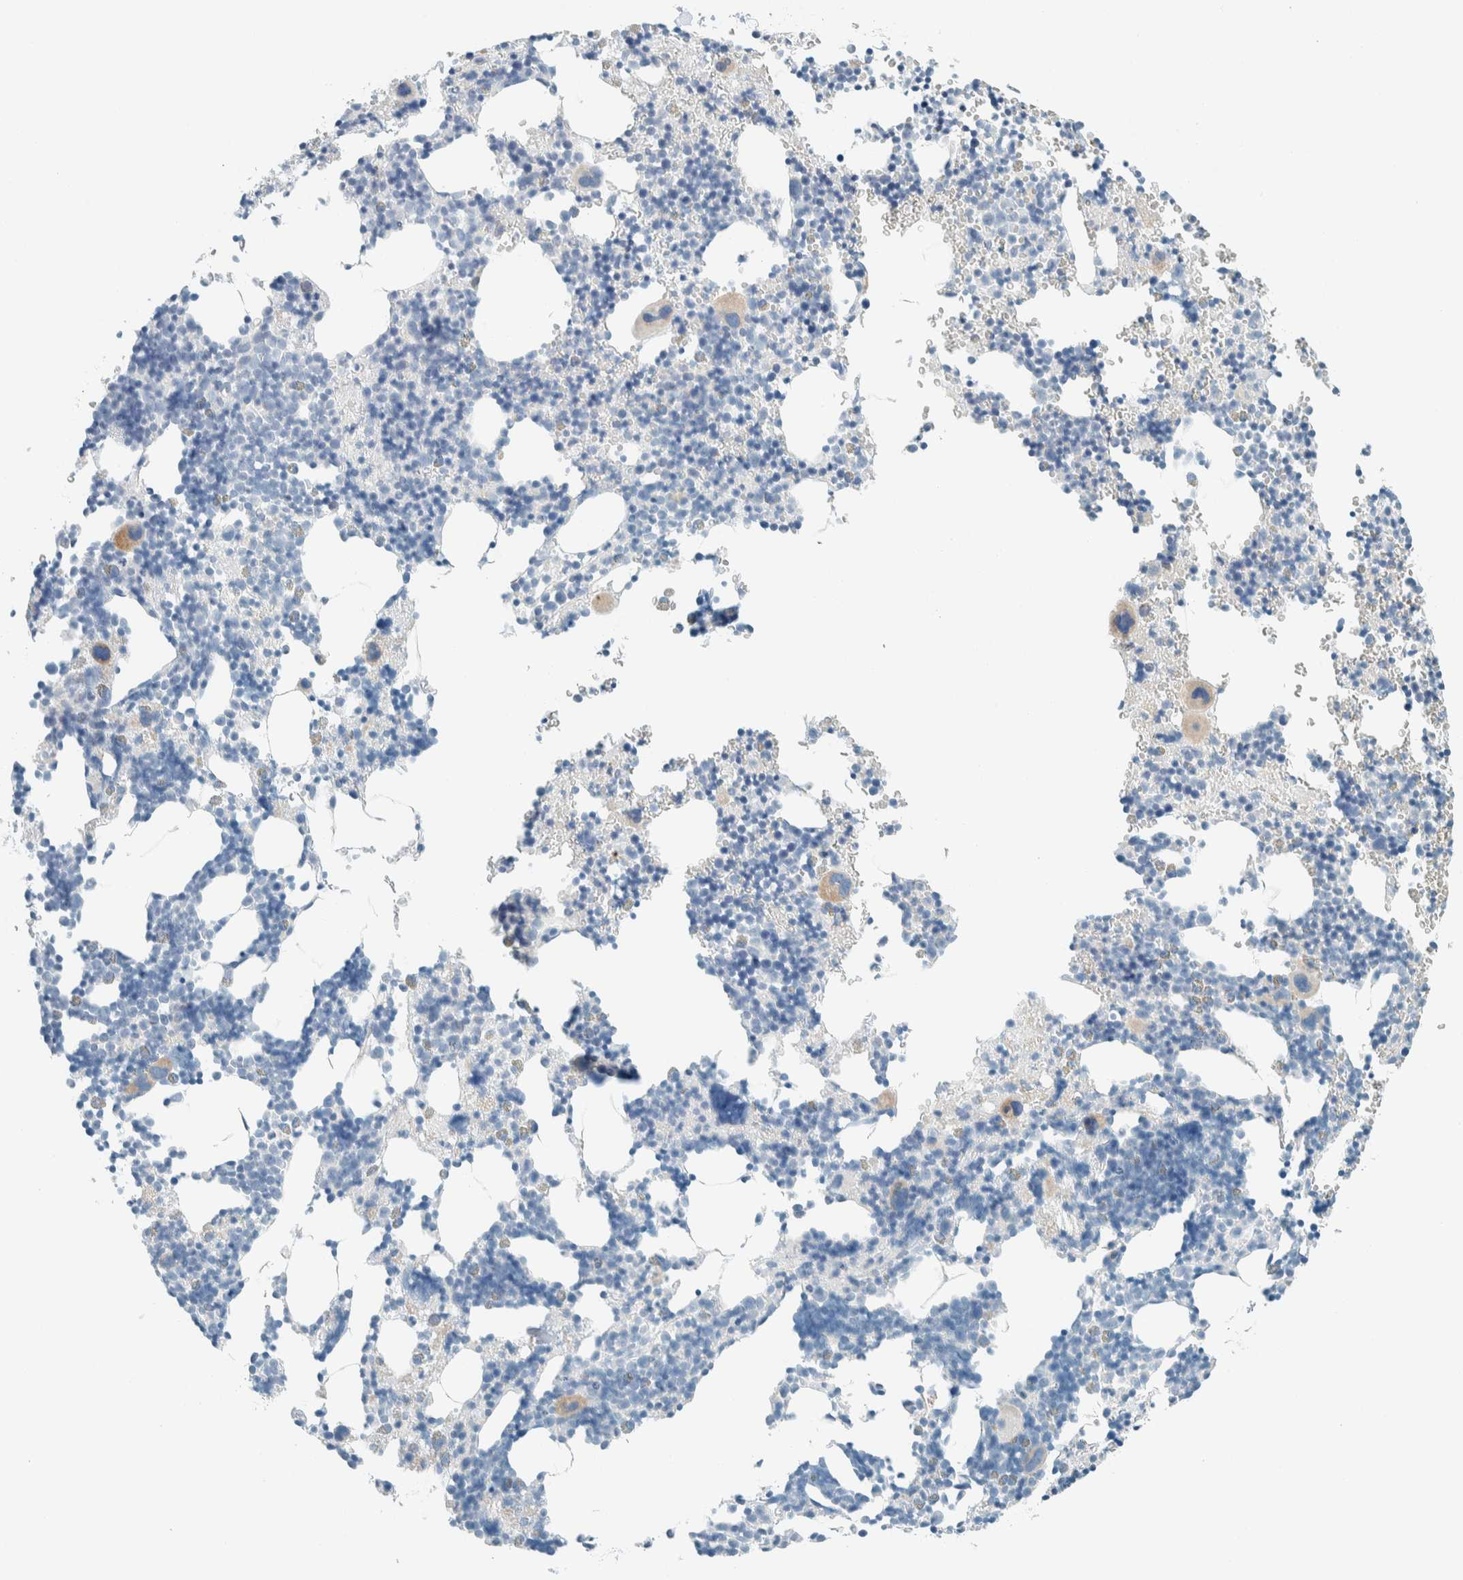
{"staining": {"intensity": "weak", "quantity": "<25%", "location": "cytoplasmic/membranous"}, "tissue": "bone marrow", "cell_type": "Hematopoietic cells", "image_type": "normal", "snomed": [{"axis": "morphology", "description": "Normal tissue, NOS"}, {"axis": "morphology", "description": "Inflammation, NOS"}, {"axis": "topography", "description": "Bone marrow"}], "caption": "Unremarkable bone marrow was stained to show a protein in brown. There is no significant positivity in hematopoietic cells.", "gene": "SLFN12", "patient": {"sex": "male", "age": 31}}